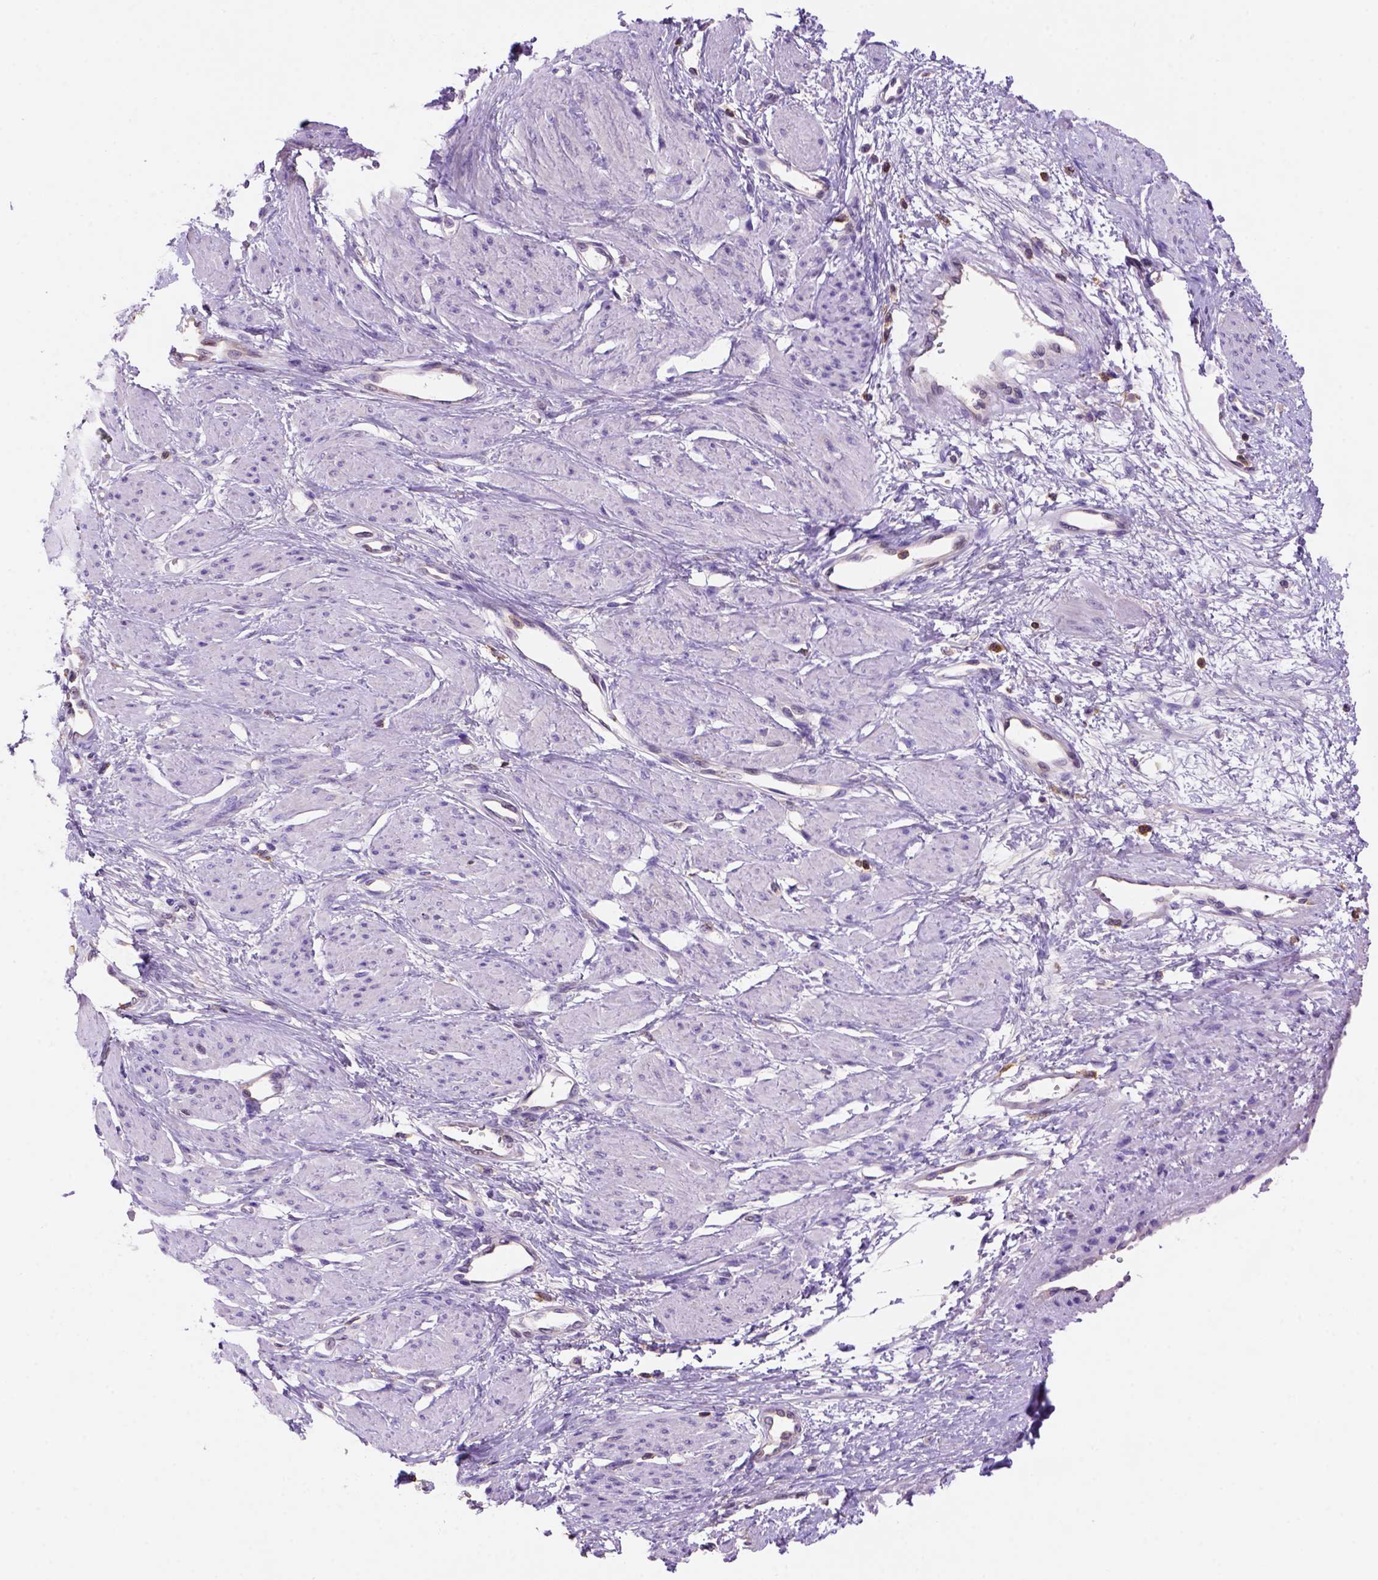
{"staining": {"intensity": "negative", "quantity": "none", "location": "none"}, "tissue": "smooth muscle", "cell_type": "Smooth muscle cells", "image_type": "normal", "snomed": [{"axis": "morphology", "description": "Normal tissue, NOS"}, {"axis": "topography", "description": "Smooth muscle"}, {"axis": "topography", "description": "Uterus"}], "caption": "Immunohistochemistry of normal human smooth muscle exhibits no expression in smooth muscle cells.", "gene": "INPP5D", "patient": {"sex": "female", "age": 39}}